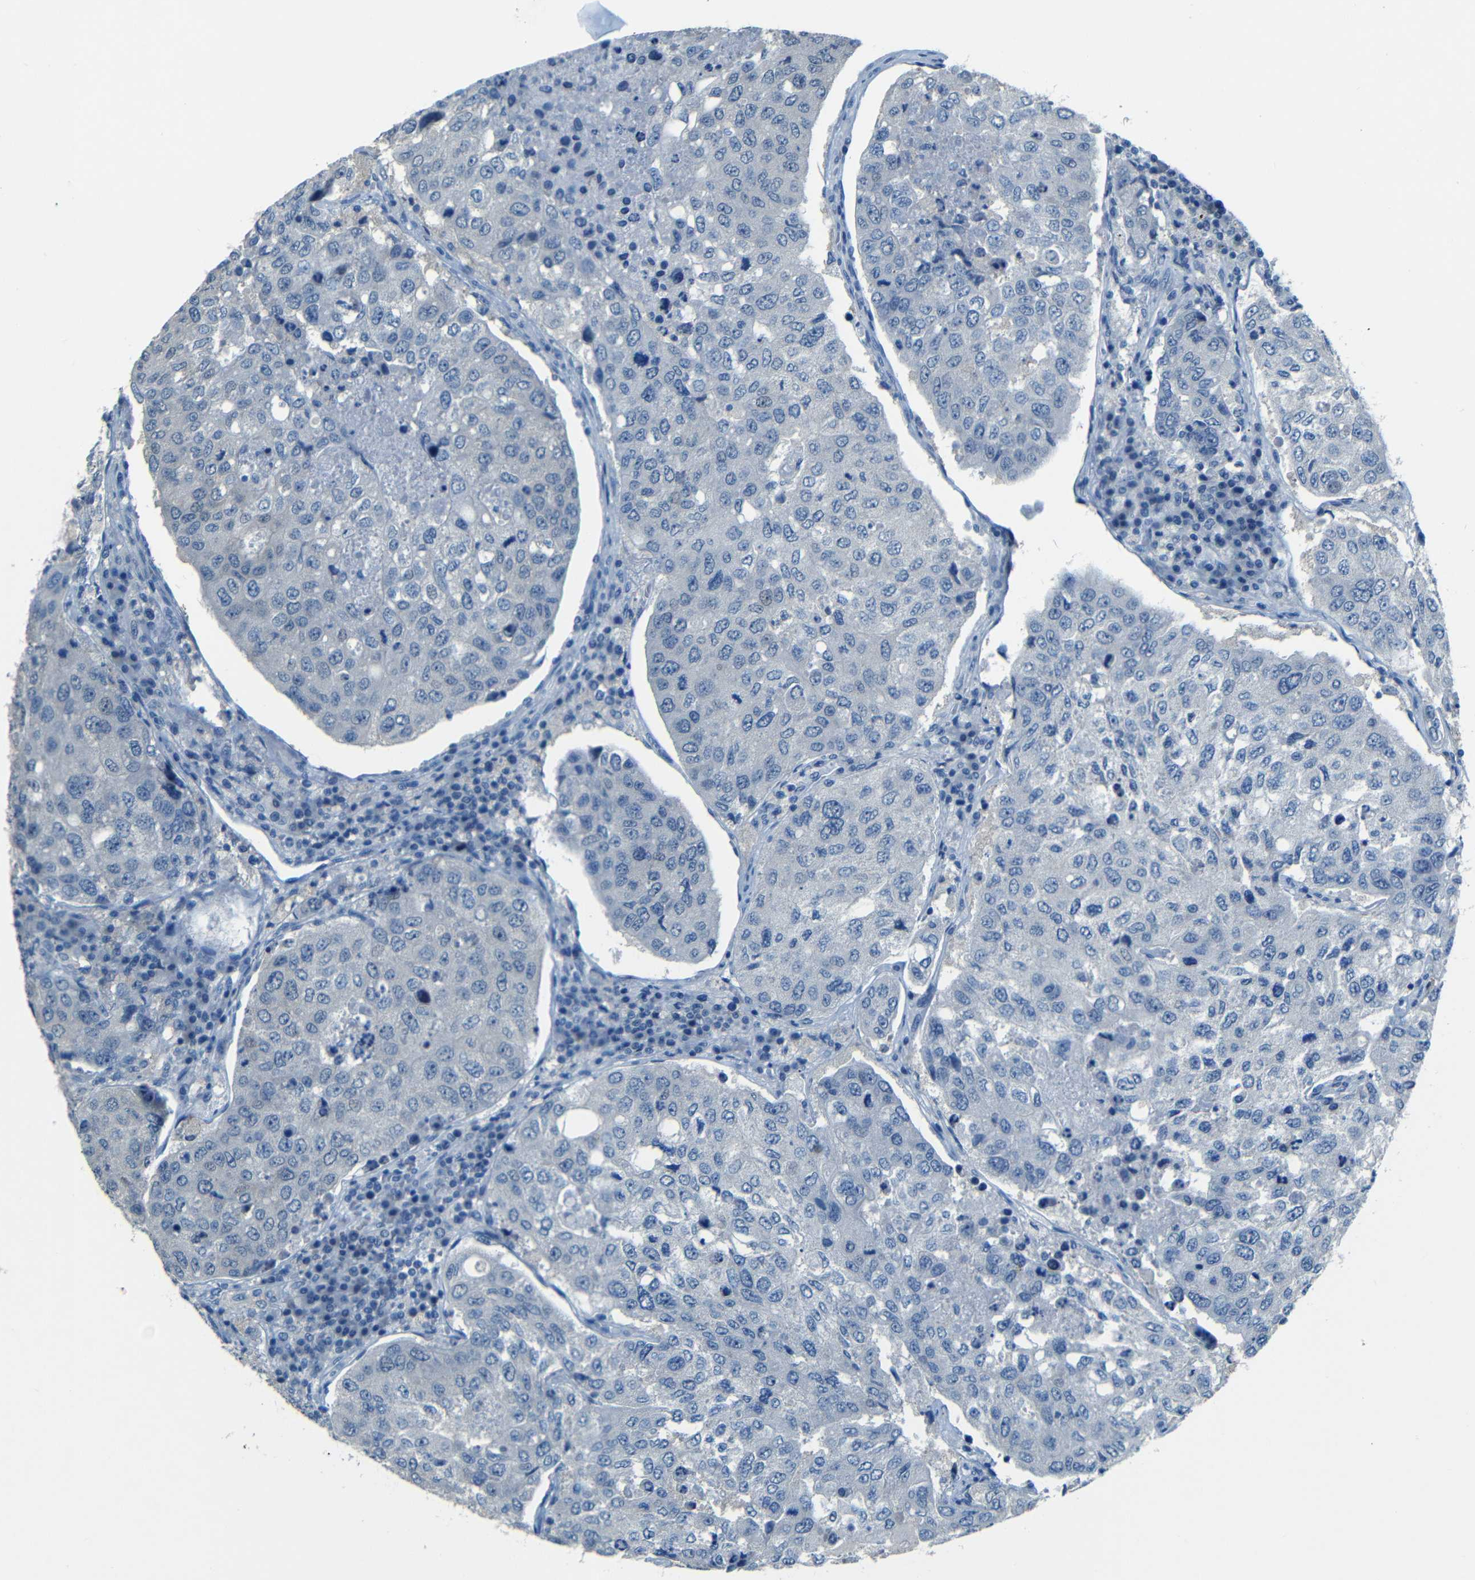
{"staining": {"intensity": "negative", "quantity": "none", "location": "none"}, "tissue": "urothelial cancer", "cell_type": "Tumor cells", "image_type": "cancer", "snomed": [{"axis": "morphology", "description": "Urothelial carcinoma, High grade"}, {"axis": "topography", "description": "Lymph node"}, {"axis": "topography", "description": "Urinary bladder"}], "caption": "This is an IHC image of high-grade urothelial carcinoma. There is no staining in tumor cells.", "gene": "ZMAT1", "patient": {"sex": "male", "age": 51}}